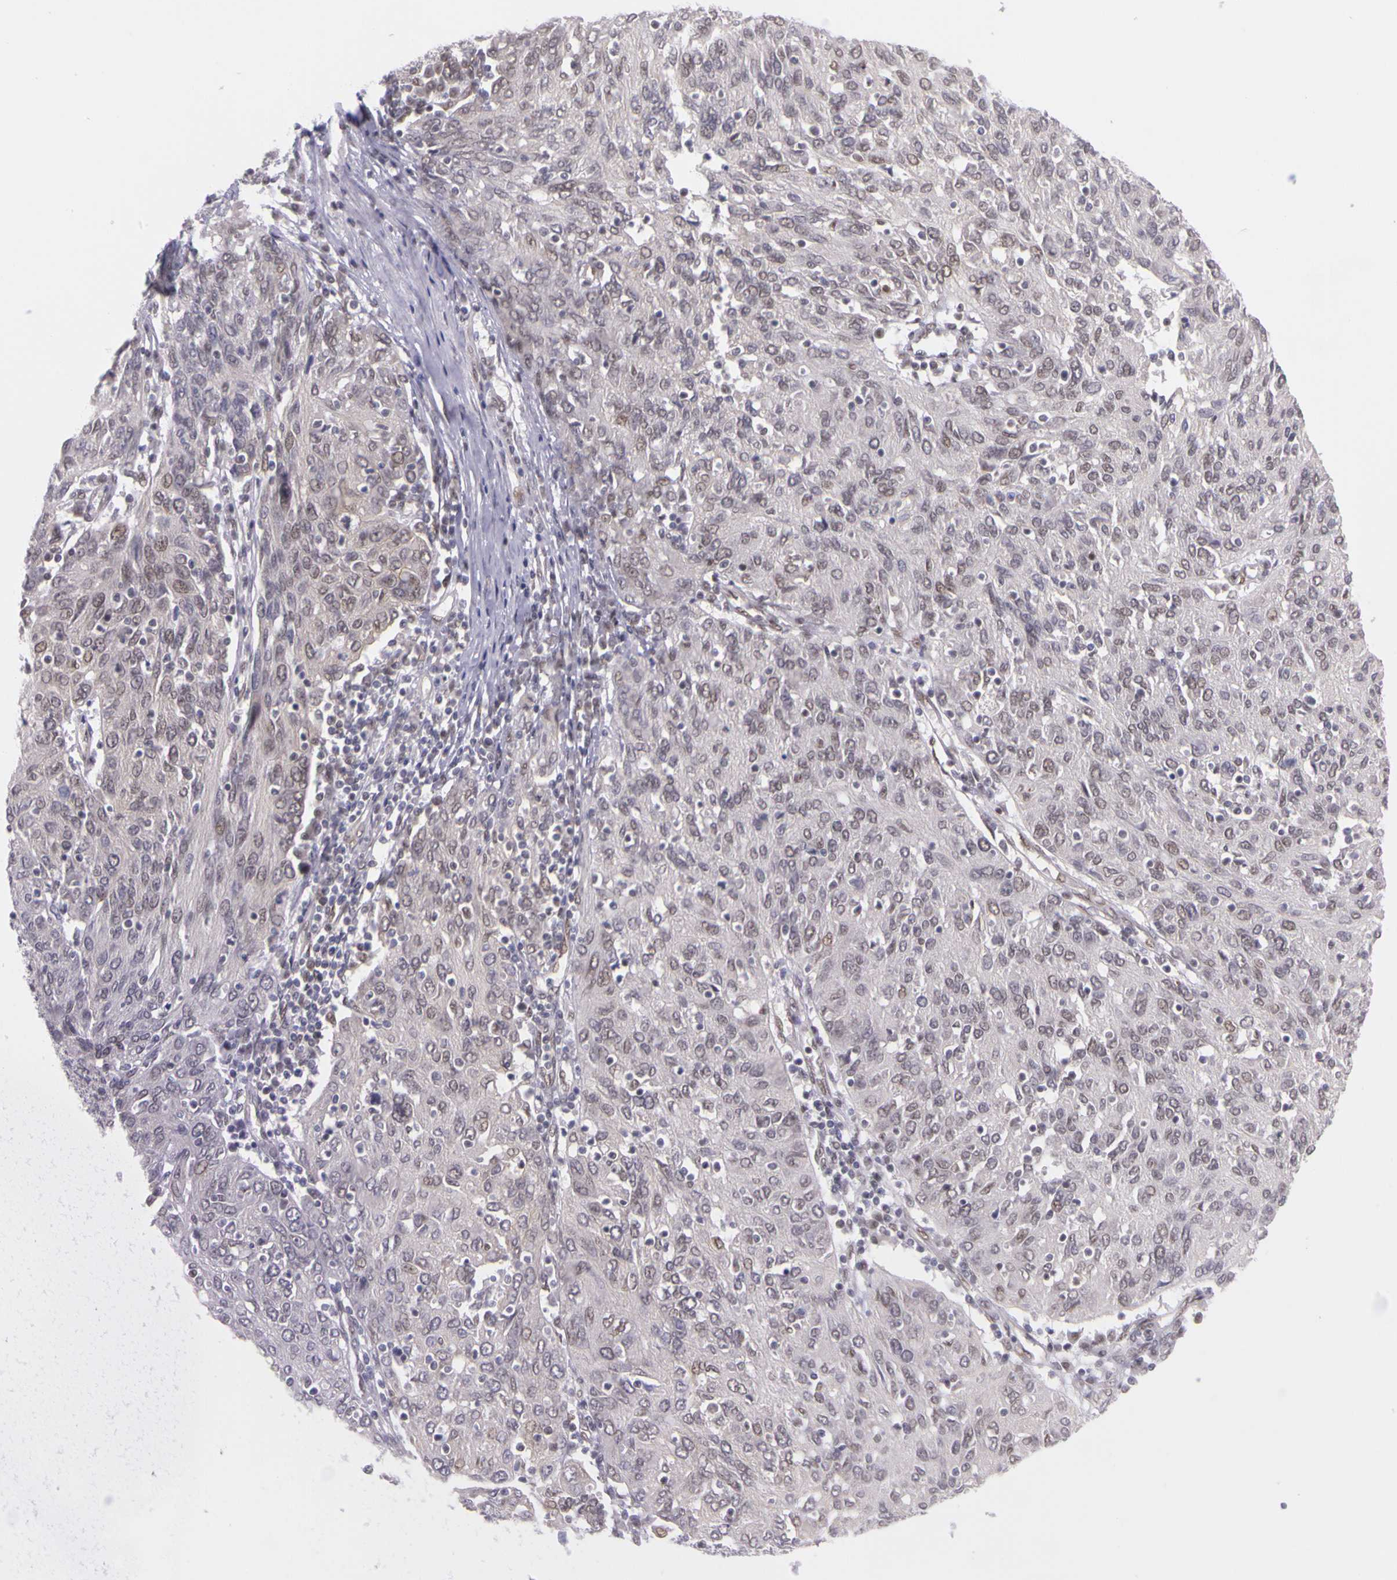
{"staining": {"intensity": "weak", "quantity": "25%-75%", "location": "nuclear"}, "tissue": "ovarian cancer", "cell_type": "Tumor cells", "image_type": "cancer", "snomed": [{"axis": "morphology", "description": "Carcinoma, endometroid"}, {"axis": "topography", "description": "Ovary"}], "caption": "Brown immunohistochemical staining in human ovarian cancer (endometroid carcinoma) exhibits weak nuclear staining in approximately 25%-75% of tumor cells.", "gene": "WDR13", "patient": {"sex": "female", "age": 50}}